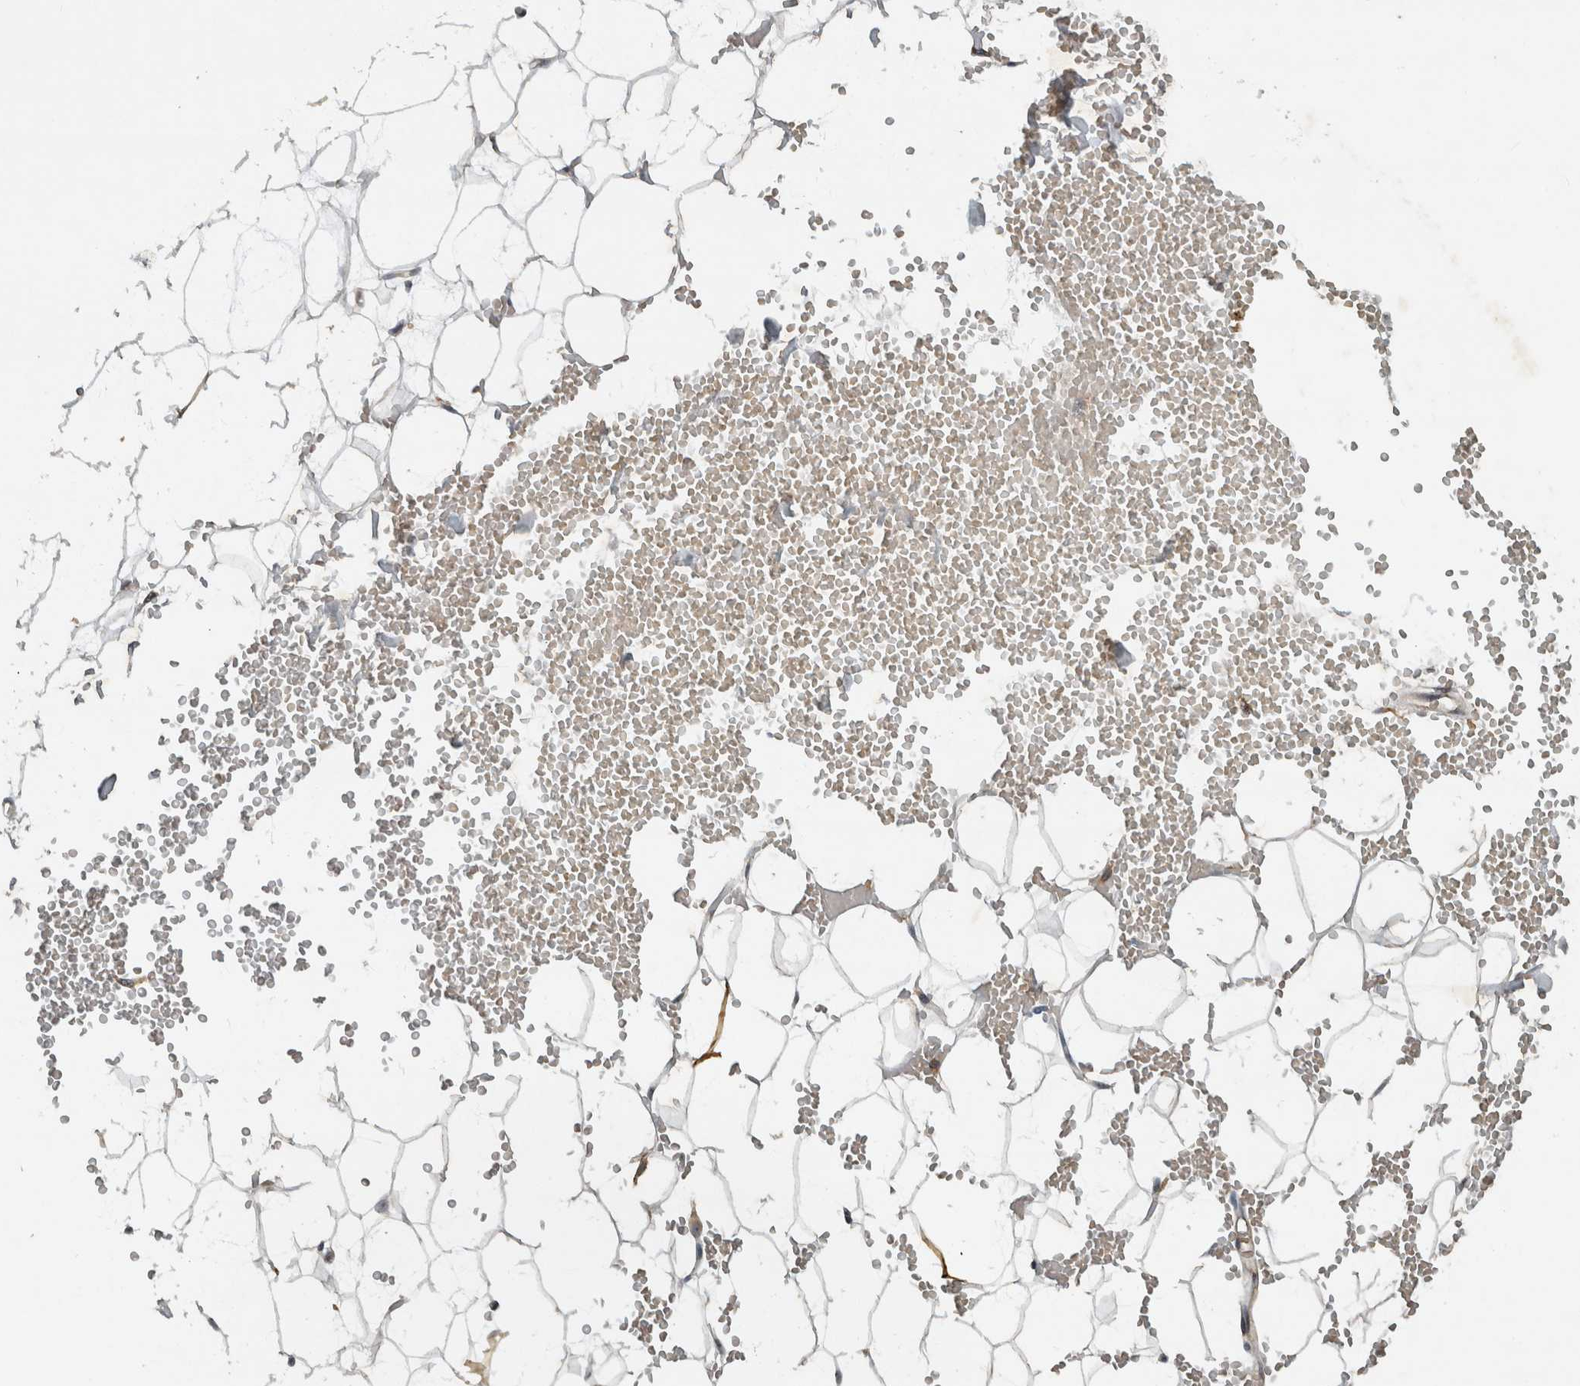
{"staining": {"intensity": "negative", "quantity": "none", "location": "none"}, "tissue": "adipose tissue", "cell_type": "Adipocytes", "image_type": "normal", "snomed": [{"axis": "morphology", "description": "Normal tissue, NOS"}, {"axis": "topography", "description": "Breast"}], "caption": "This is an IHC photomicrograph of benign human adipose tissue. There is no staining in adipocytes.", "gene": "GPR137B", "patient": {"sex": "female", "age": 23}}